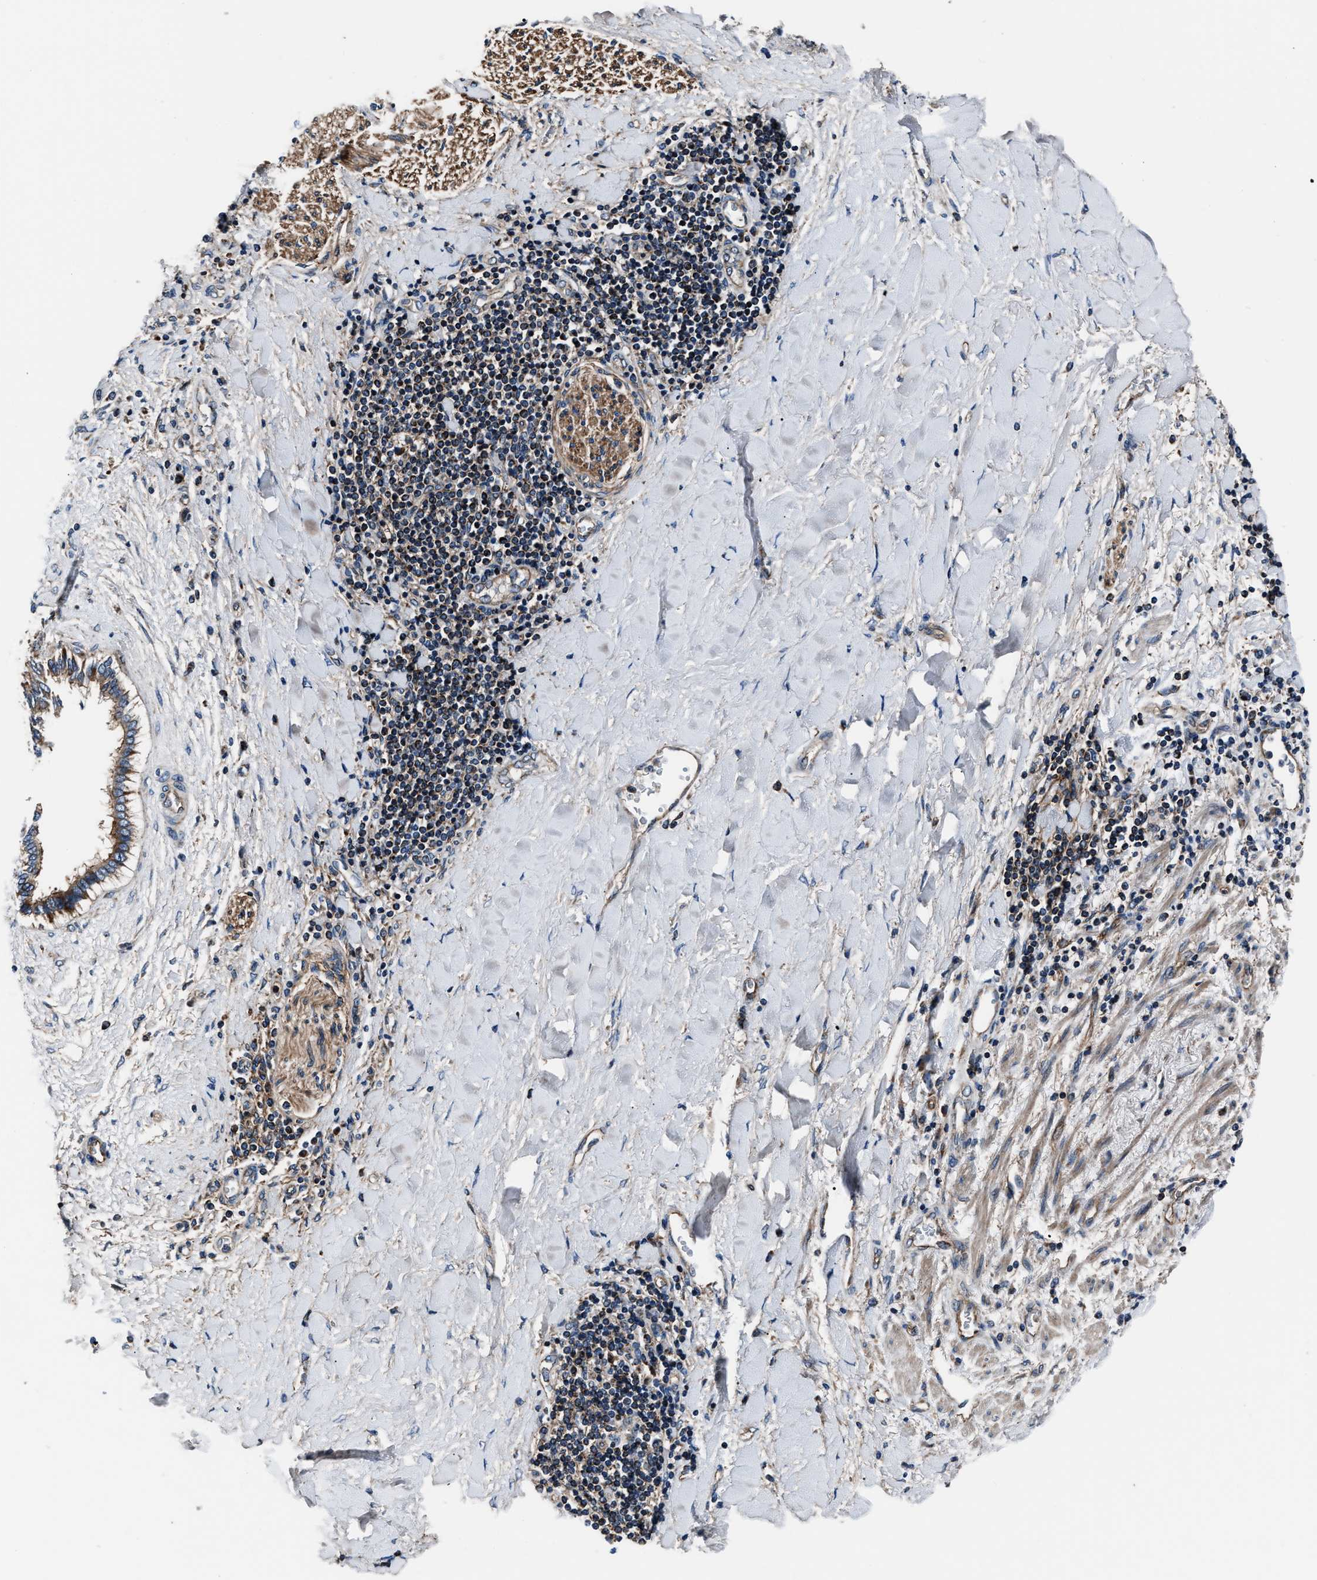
{"staining": {"intensity": "moderate", "quantity": ">75%", "location": "cytoplasmic/membranous"}, "tissue": "liver cancer", "cell_type": "Tumor cells", "image_type": "cancer", "snomed": [{"axis": "morphology", "description": "Cholangiocarcinoma"}, {"axis": "topography", "description": "Liver"}], "caption": "Cholangiocarcinoma (liver) stained for a protein displays moderate cytoplasmic/membranous positivity in tumor cells.", "gene": "GGCT", "patient": {"sex": "male", "age": 50}}